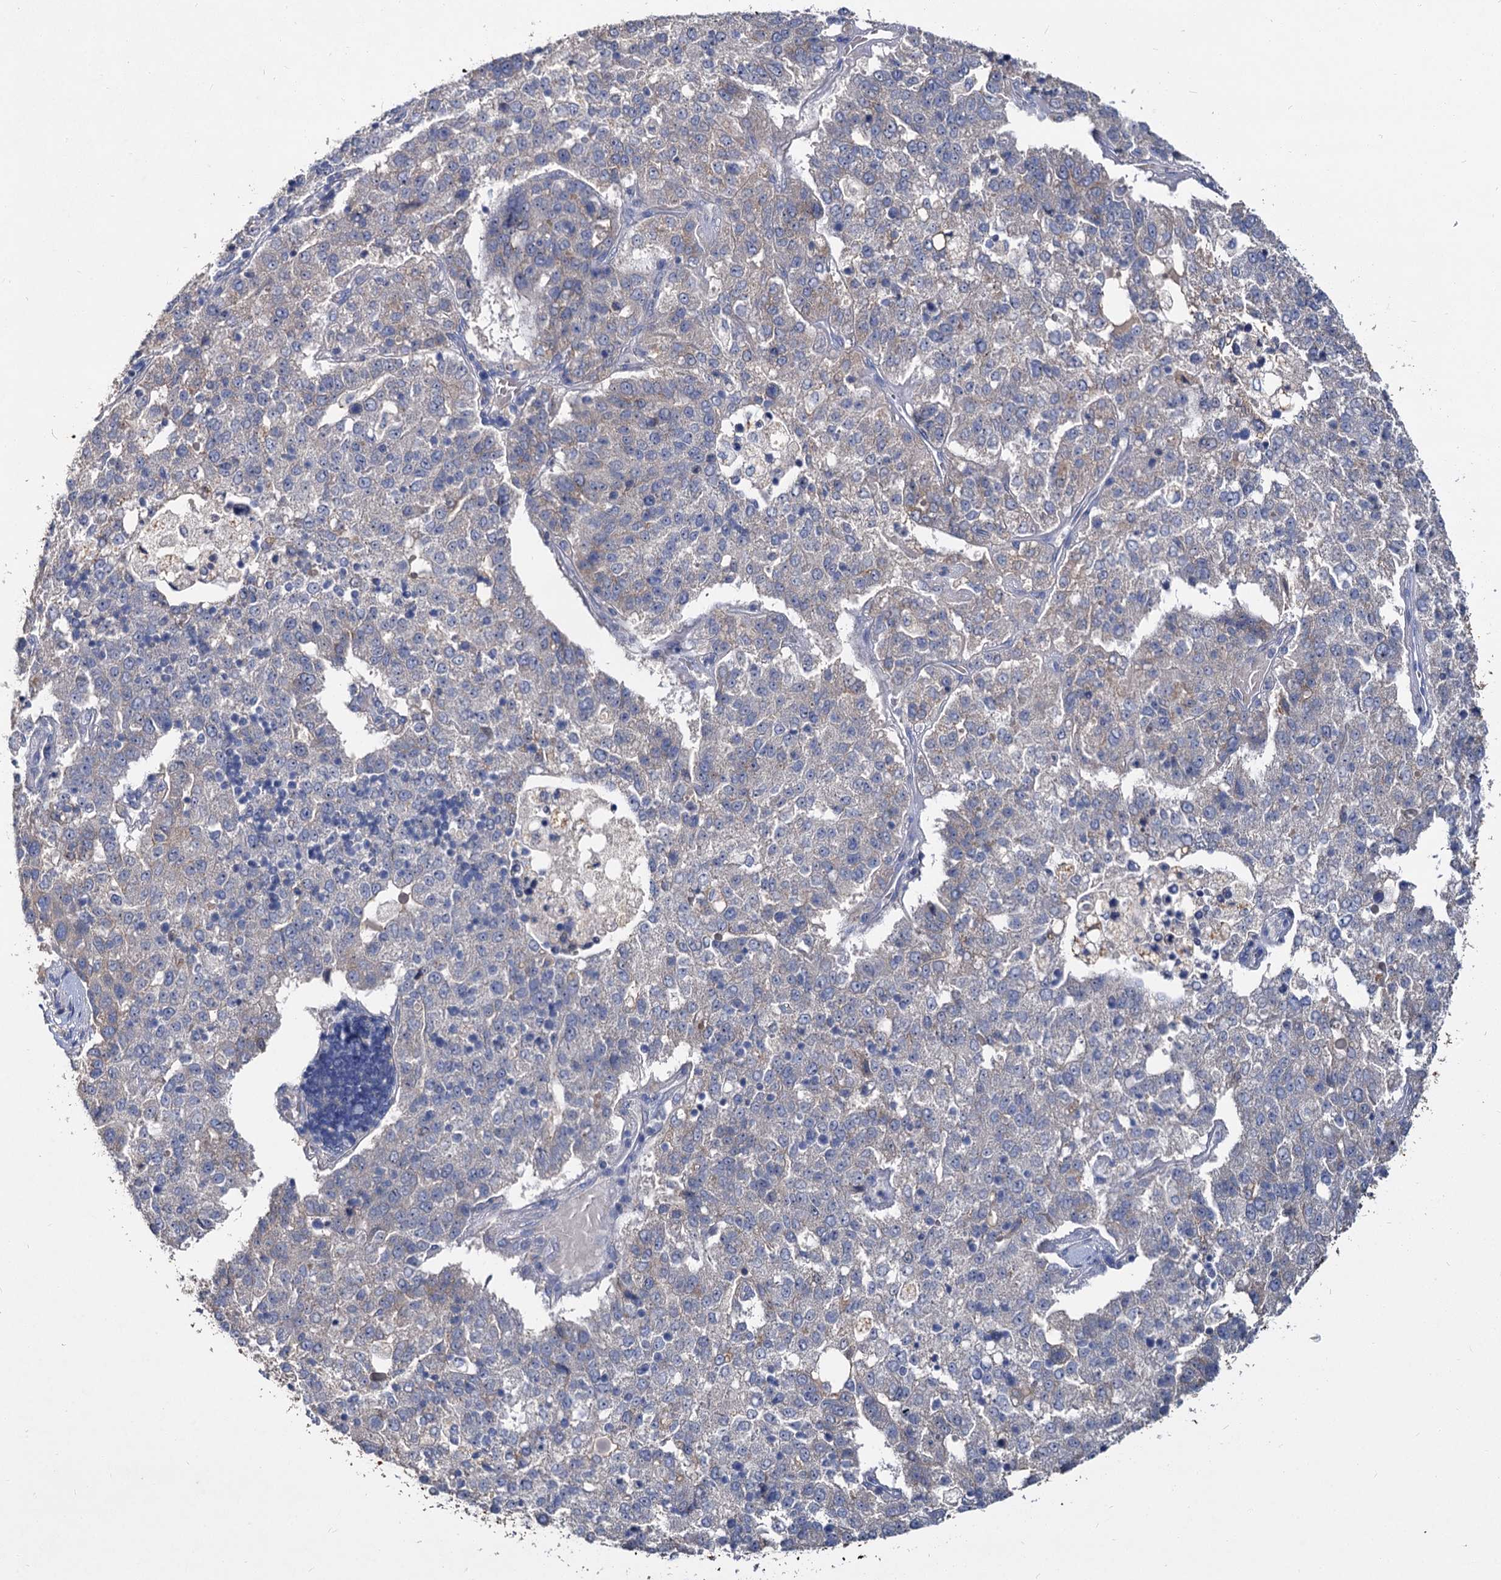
{"staining": {"intensity": "weak", "quantity": "<25%", "location": "cytoplasmic/membranous"}, "tissue": "pancreatic cancer", "cell_type": "Tumor cells", "image_type": "cancer", "snomed": [{"axis": "morphology", "description": "Adenocarcinoma, NOS"}, {"axis": "topography", "description": "Pancreas"}], "caption": "Immunohistochemistry (IHC) image of human pancreatic cancer (adenocarcinoma) stained for a protein (brown), which demonstrates no staining in tumor cells.", "gene": "ATP9A", "patient": {"sex": "female", "age": 61}}